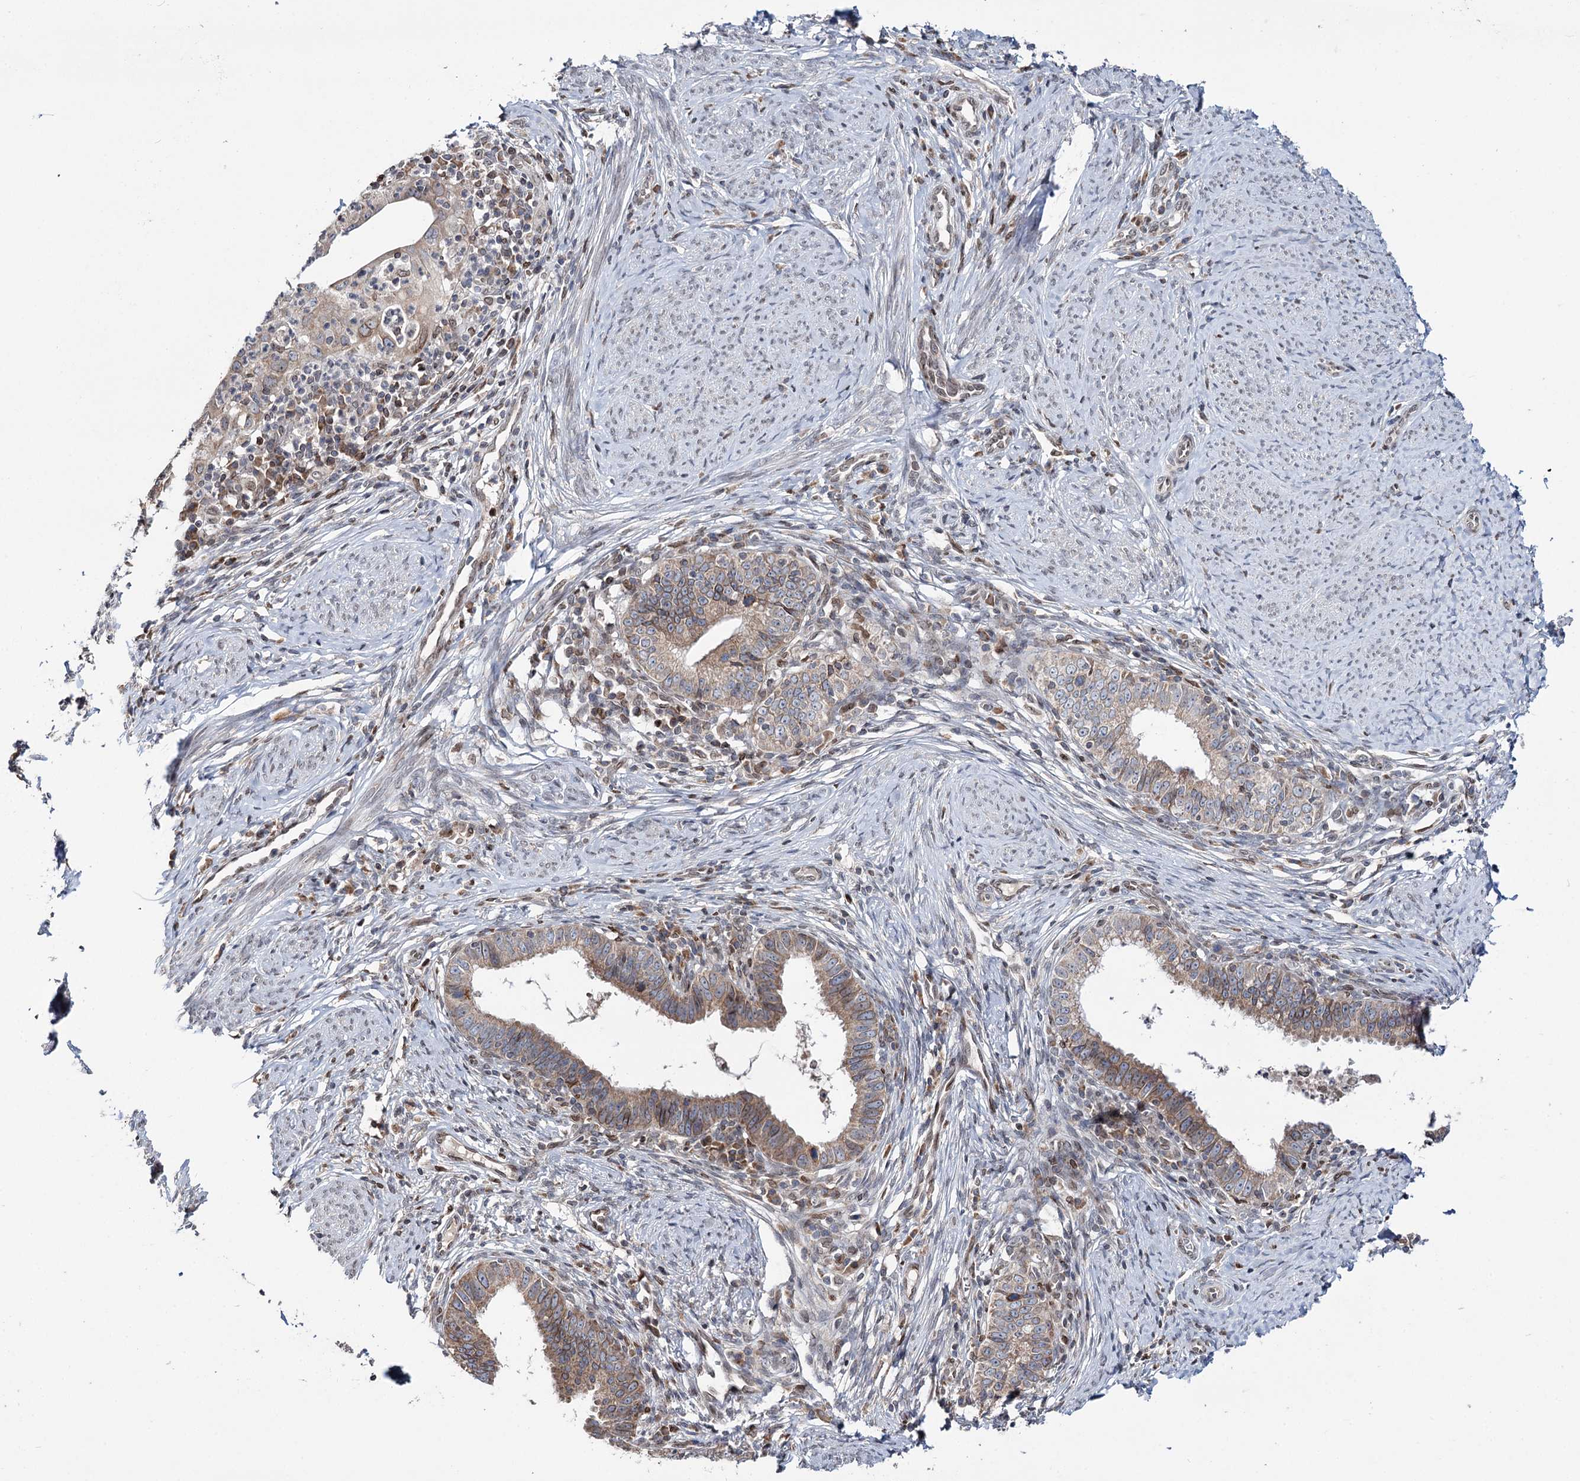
{"staining": {"intensity": "weak", "quantity": "25%-75%", "location": "cytoplasmic/membranous"}, "tissue": "cervical cancer", "cell_type": "Tumor cells", "image_type": "cancer", "snomed": [{"axis": "morphology", "description": "Adenocarcinoma, NOS"}, {"axis": "topography", "description": "Cervix"}], "caption": "DAB (3,3'-diaminobenzidine) immunohistochemical staining of adenocarcinoma (cervical) shows weak cytoplasmic/membranous protein staining in about 25%-75% of tumor cells.", "gene": "CFAP46", "patient": {"sex": "female", "age": 36}}